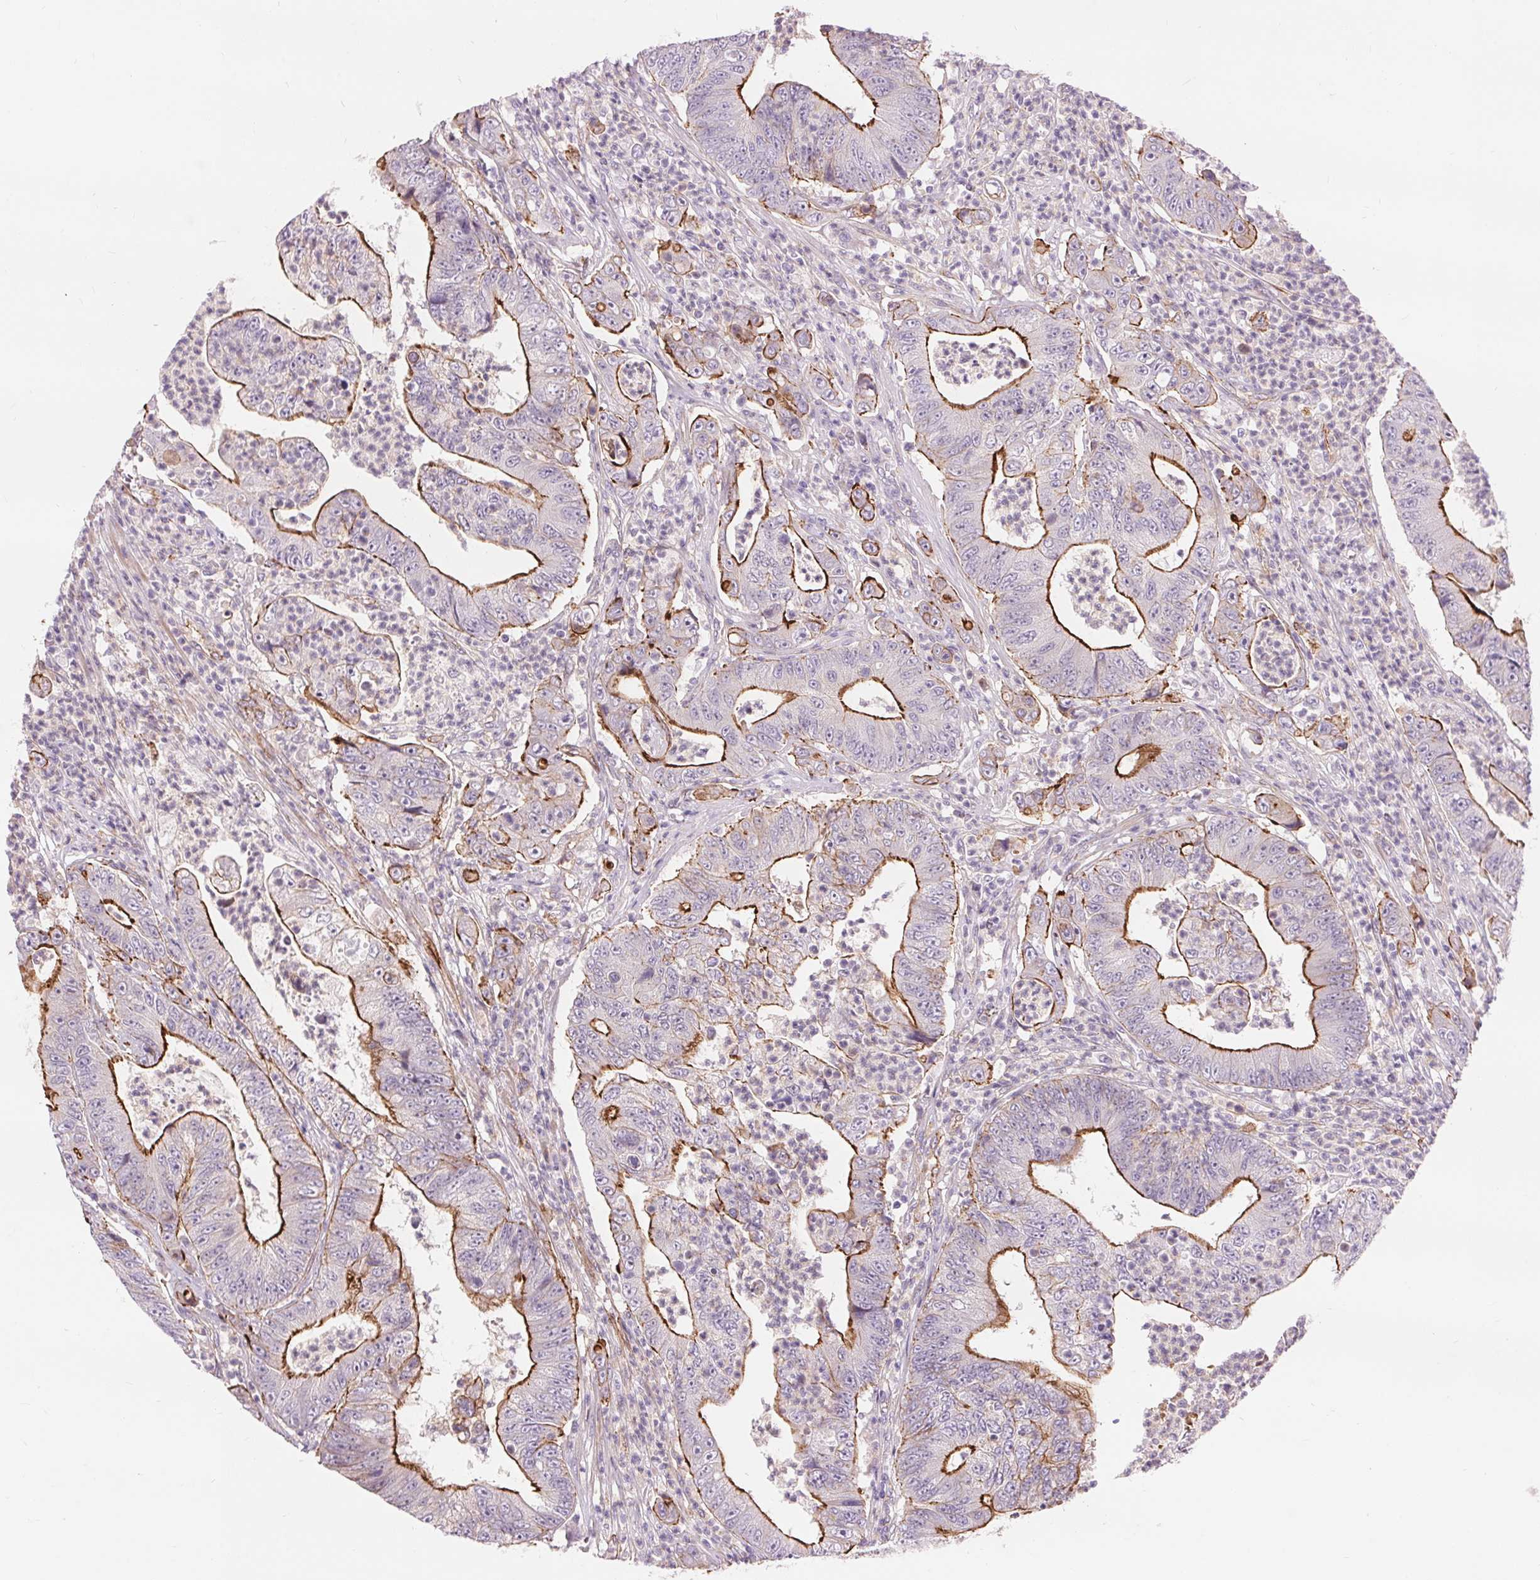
{"staining": {"intensity": "strong", "quantity": "25%-75%", "location": "cytoplasmic/membranous"}, "tissue": "colorectal cancer", "cell_type": "Tumor cells", "image_type": "cancer", "snomed": [{"axis": "morphology", "description": "Adenocarcinoma, NOS"}, {"axis": "topography", "description": "Colon"}], "caption": "DAB (3,3'-diaminobenzidine) immunohistochemical staining of human colorectal cancer reveals strong cytoplasmic/membranous protein staining in approximately 25%-75% of tumor cells. The staining was performed using DAB to visualize the protein expression in brown, while the nuclei were stained in blue with hematoxylin (Magnification: 20x).", "gene": "DIXDC1", "patient": {"sex": "female", "age": 48}}